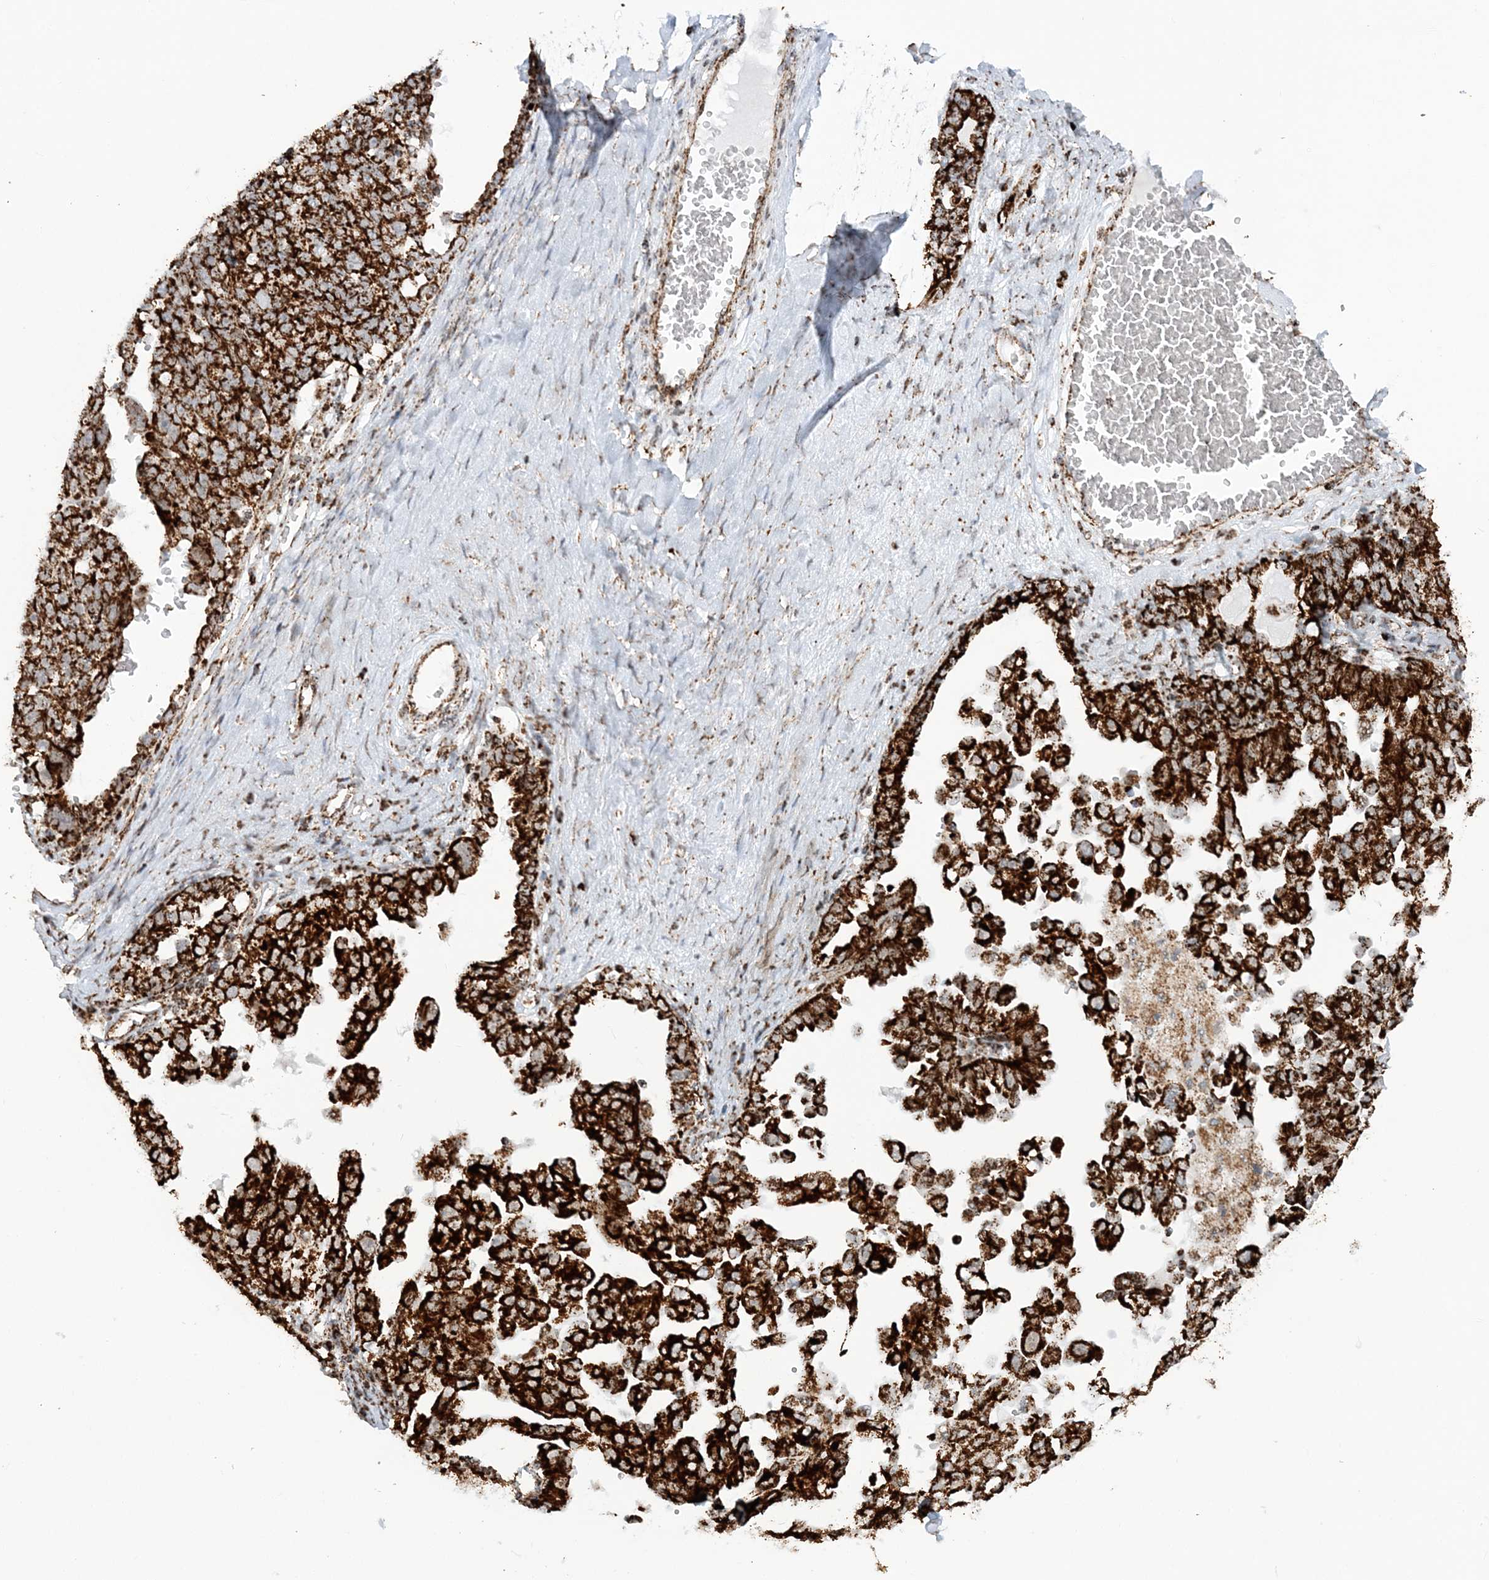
{"staining": {"intensity": "strong", "quantity": ">75%", "location": "cytoplasmic/membranous"}, "tissue": "ovarian cancer", "cell_type": "Tumor cells", "image_type": "cancer", "snomed": [{"axis": "morphology", "description": "Carcinoma, endometroid"}, {"axis": "topography", "description": "Ovary"}], "caption": "DAB (3,3'-diaminobenzidine) immunohistochemical staining of human ovarian cancer (endometroid carcinoma) reveals strong cytoplasmic/membranous protein staining in approximately >75% of tumor cells.", "gene": "CRY2", "patient": {"sex": "female", "age": 62}}